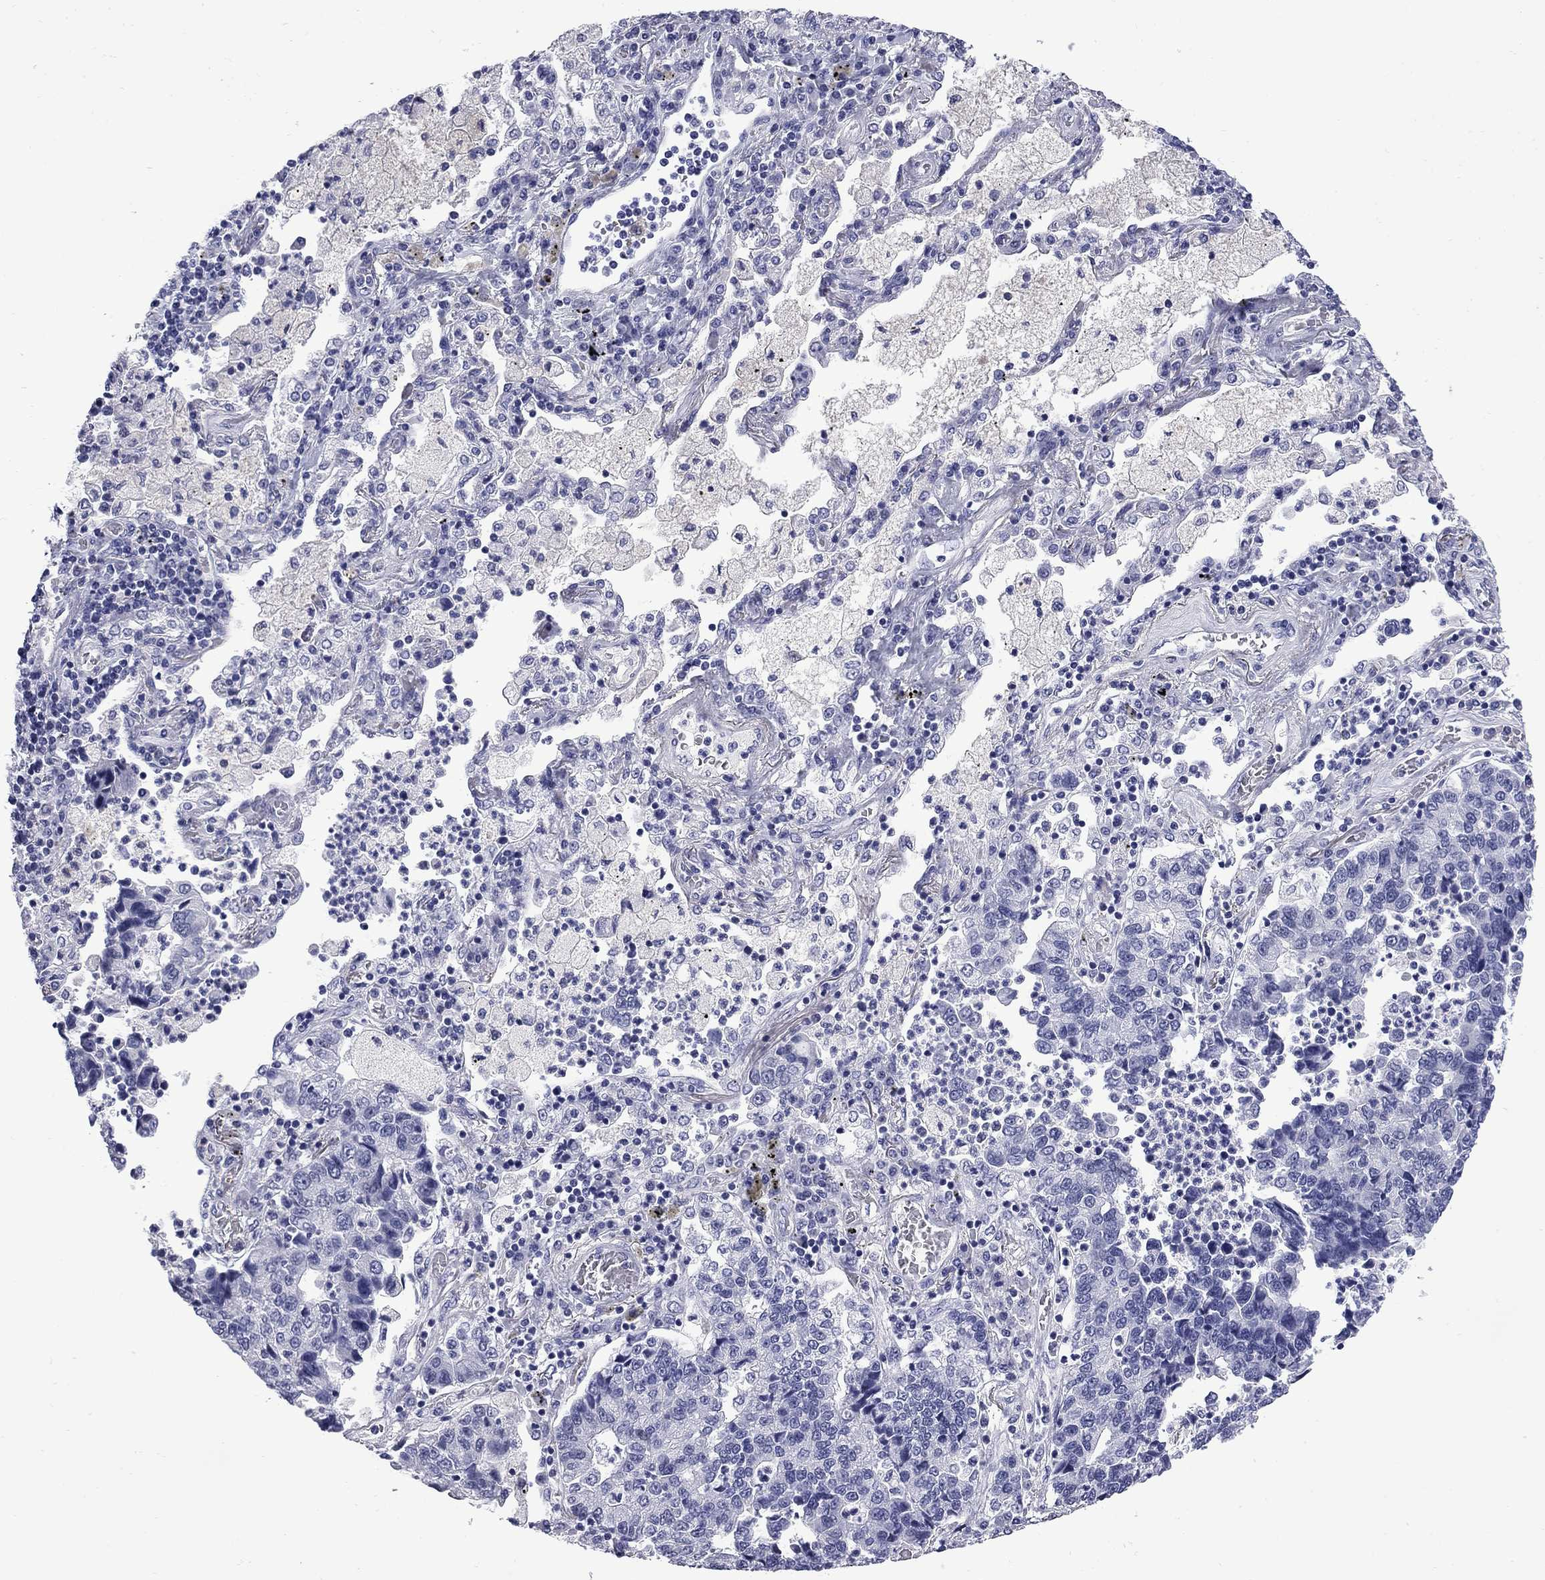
{"staining": {"intensity": "negative", "quantity": "none", "location": "none"}, "tissue": "lung cancer", "cell_type": "Tumor cells", "image_type": "cancer", "snomed": [{"axis": "morphology", "description": "Adenocarcinoma, NOS"}, {"axis": "topography", "description": "Lung"}], "caption": "Tumor cells are negative for brown protein staining in lung cancer (adenocarcinoma).", "gene": "MGARP", "patient": {"sex": "female", "age": 57}}